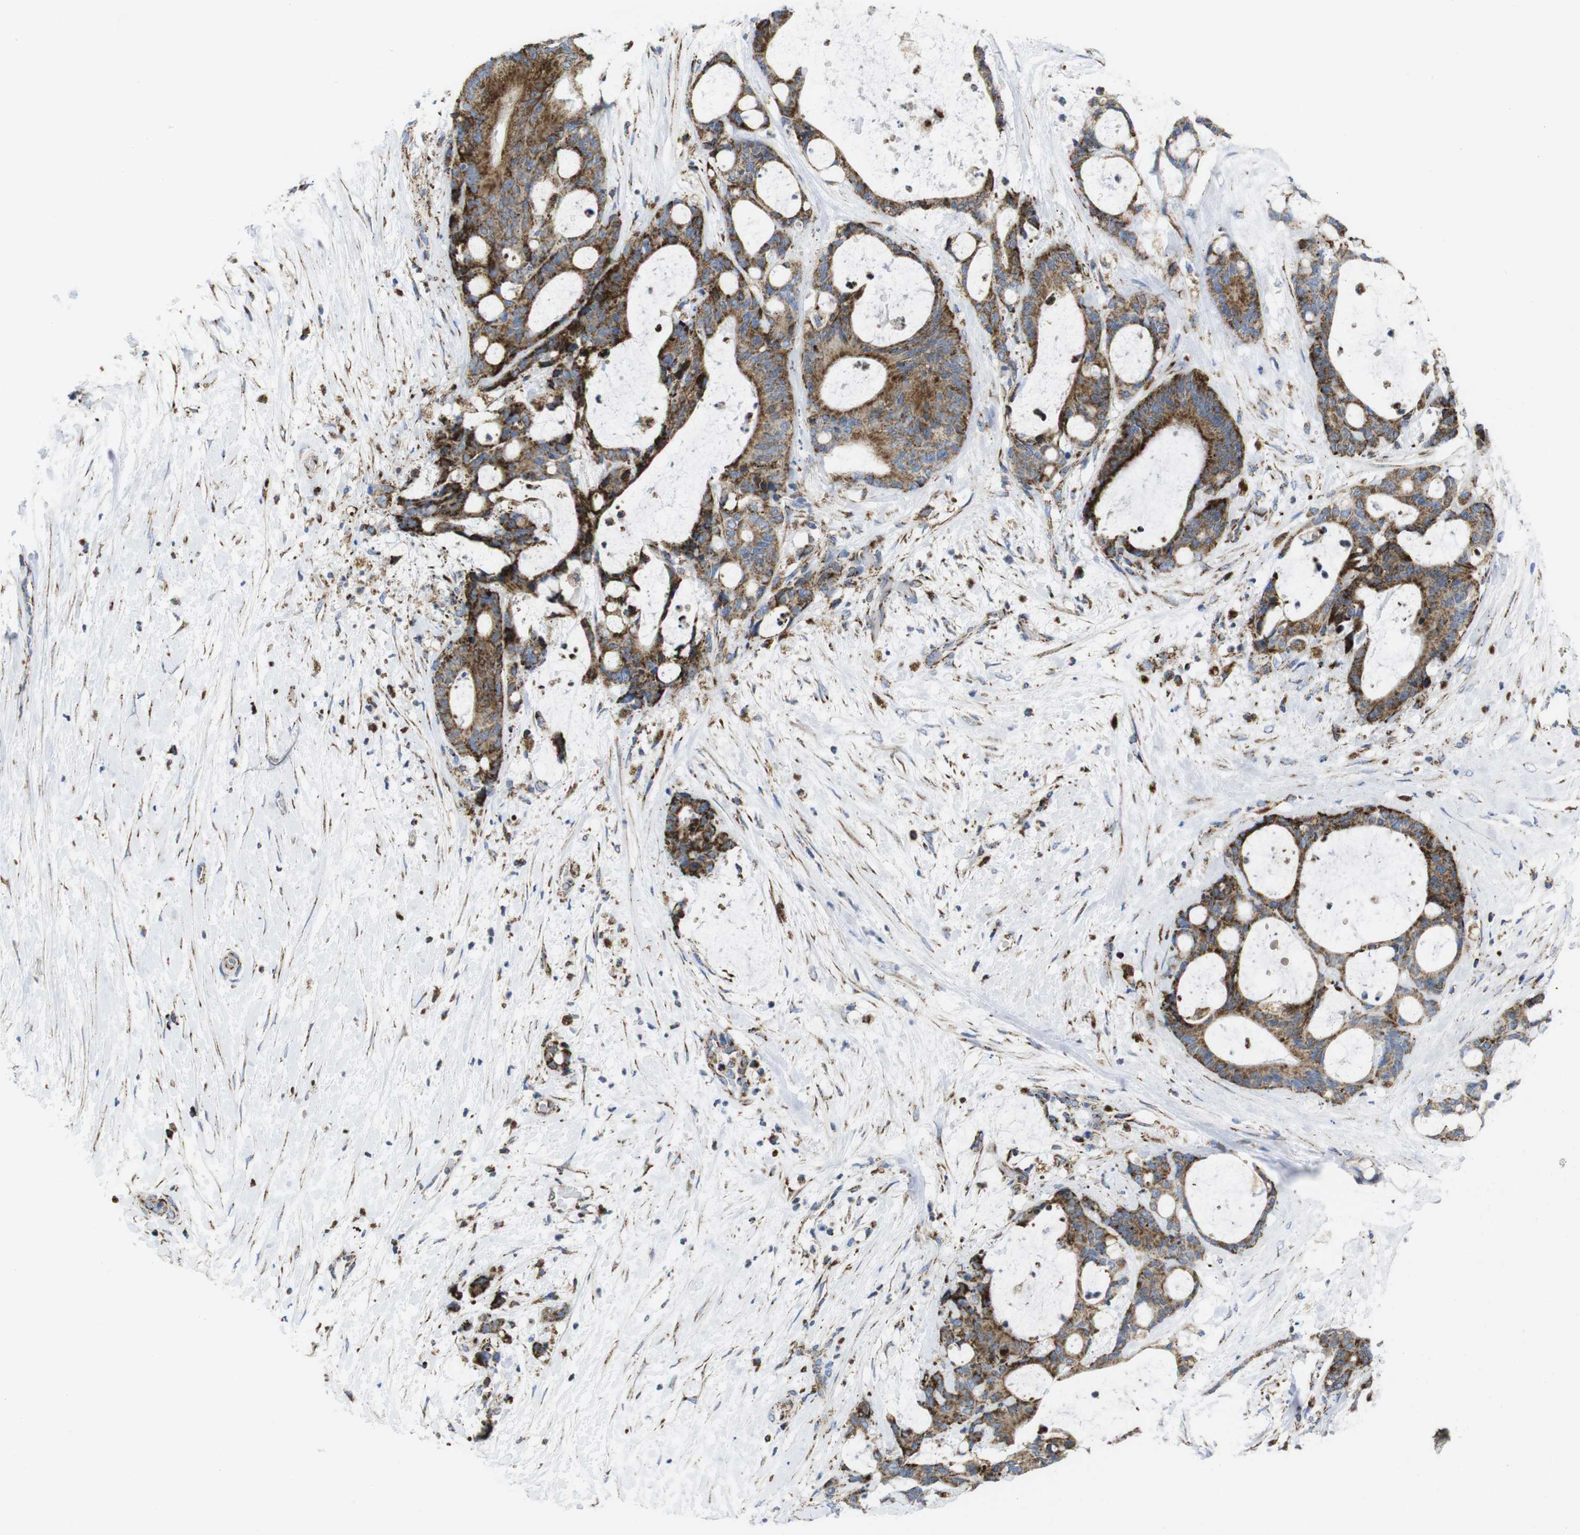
{"staining": {"intensity": "strong", "quantity": ">75%", "location": "cytoplasmic/membranous"}, "tissue": "liver cancer", "cell_type": "Tumor cells", "image_type": "cancer", "snomed": [{"axis": "morphology", "description": "Cholangiocarcinoma"}, {"axis": "topography", "description": "Liver"}], "caption": "This is an image of immunohistochemistry staining of liver cancer (cholangiocarcinoma), which shows strong staining in the cytoplasmic/membranous of tumor cells.", "gene": "TMEM192", "patient": {"sex": "female", "age": 73}}